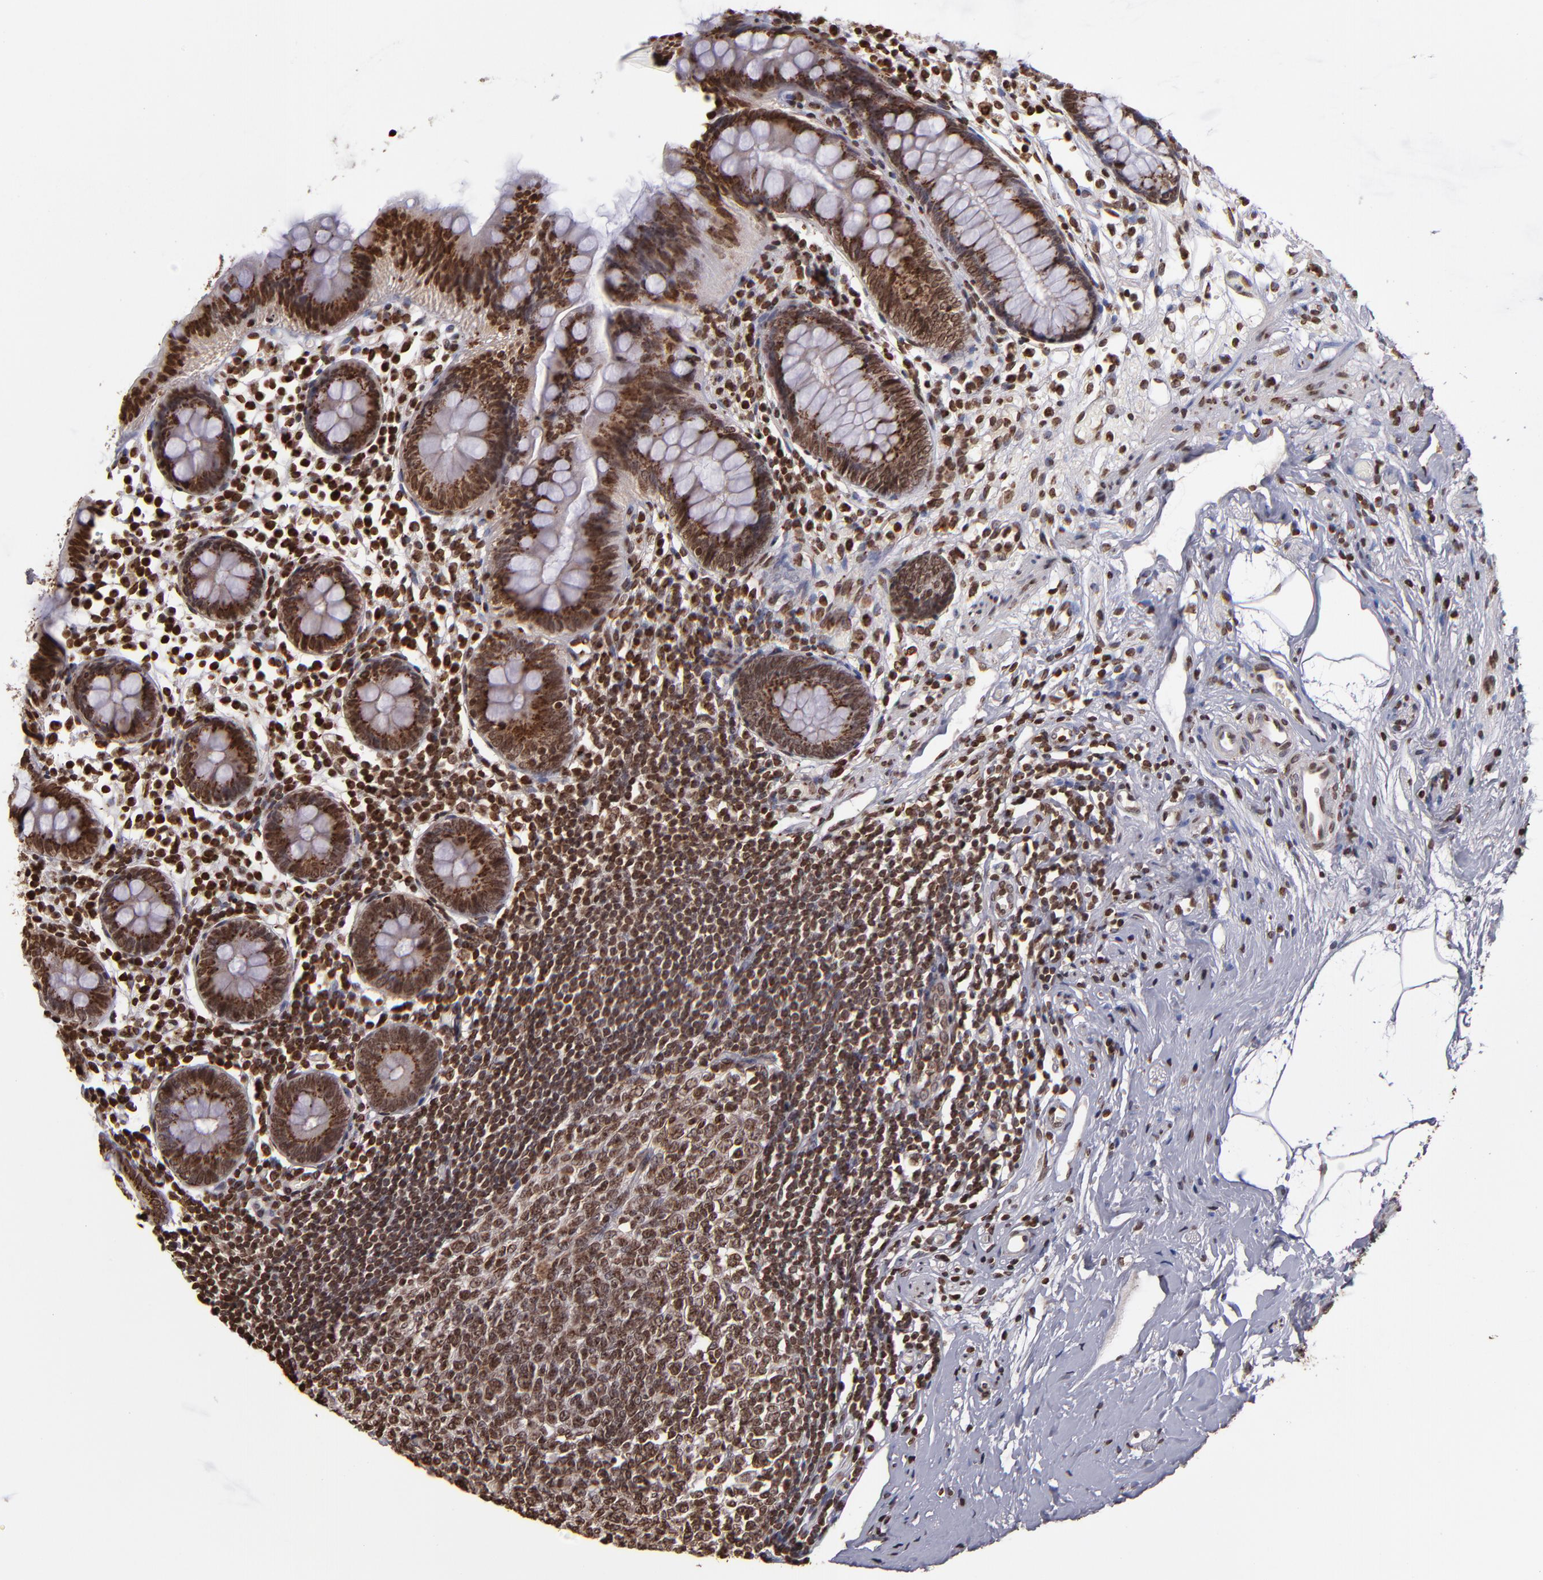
{"staining": {"intensity": "strong", "quantity": ">75%", "location": "cytoplasmic/membranous,nuclear"}, "tissue": "appendix", "cell_type": "Glandular cells", "image_type": "normal", "snomed": [{"axis": "morphology", "description": "Normal tissue, NOS"}, {"axis": "topography", "description": "Appendix"}], "caption": "A high-resolution image shows immunohistochemistry (IHC) staining of normal appendix, which reveals strong cytoplasmic/membranous,nuclear staining in approximately >75% of glandular cells. (IHC, brightfield microscopy, high magnification).", "gene": "CSDC2", "patient": {"sex": "male", "age": 38}}